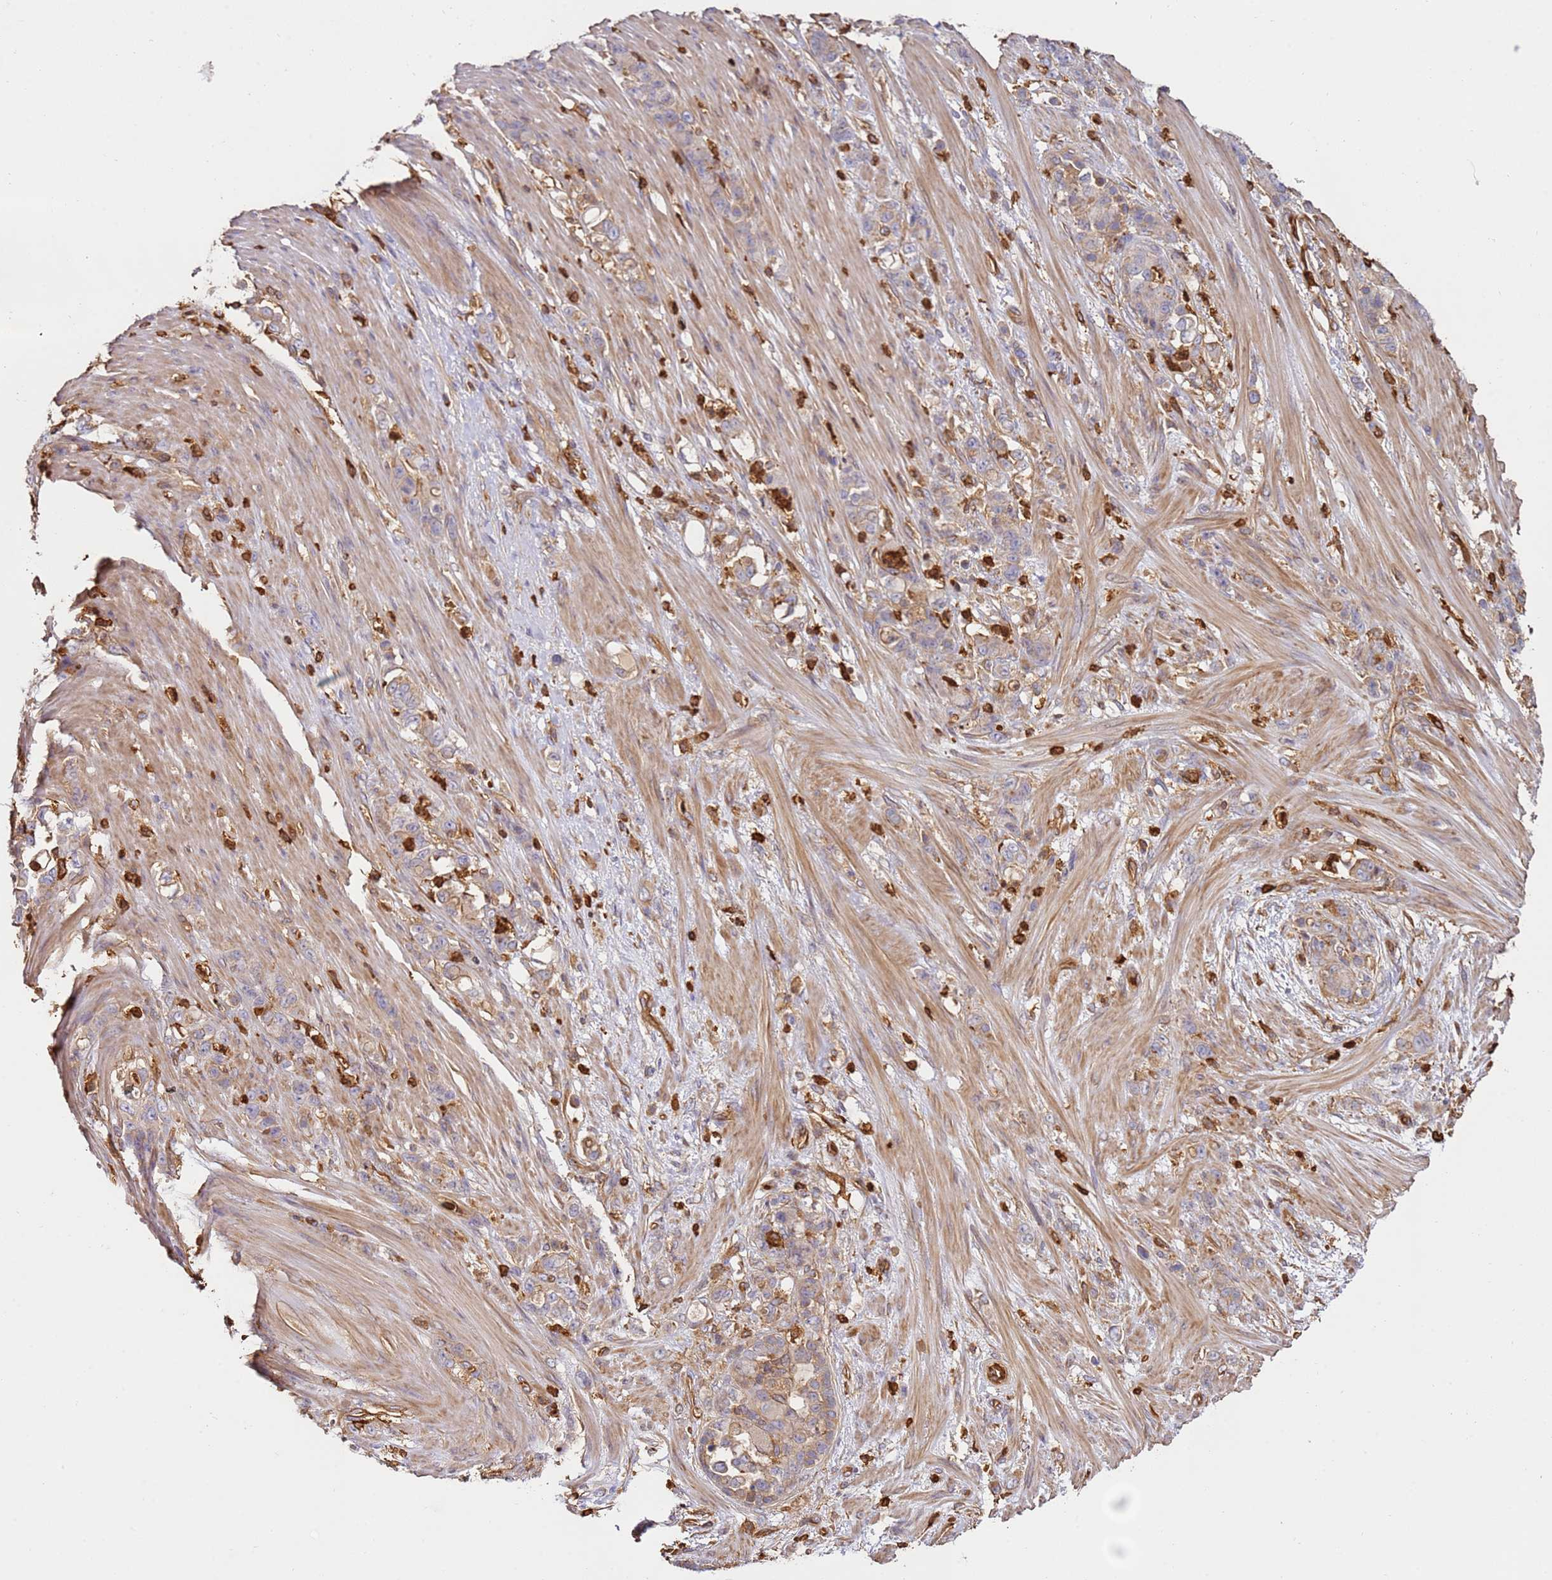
{"staining": {"intensity": "weak", "quantity": "25%-75%", "location": "cytoplasmic/membranous"}, "tissue": "stomach cancer", "cell_type": "Tumor cells", "image_type": "cancer", "snomed": [{"axis": "morphology", "description": "Normal tissue, NOS"}, {"axis": "morphology", "description": "Adenocarcinoma, NOS"}, {"axis": "topography", "description": "Stomach"}], "caption": "Weak cytoplasmic/membranous expression for a protein is identified in about 25%-75% of tumor cells of stomach adenocarcinoma using immunohistochemistry (IHC).", "gene": "OR6P1", "patient": {"sex": "female", "age": 79}}